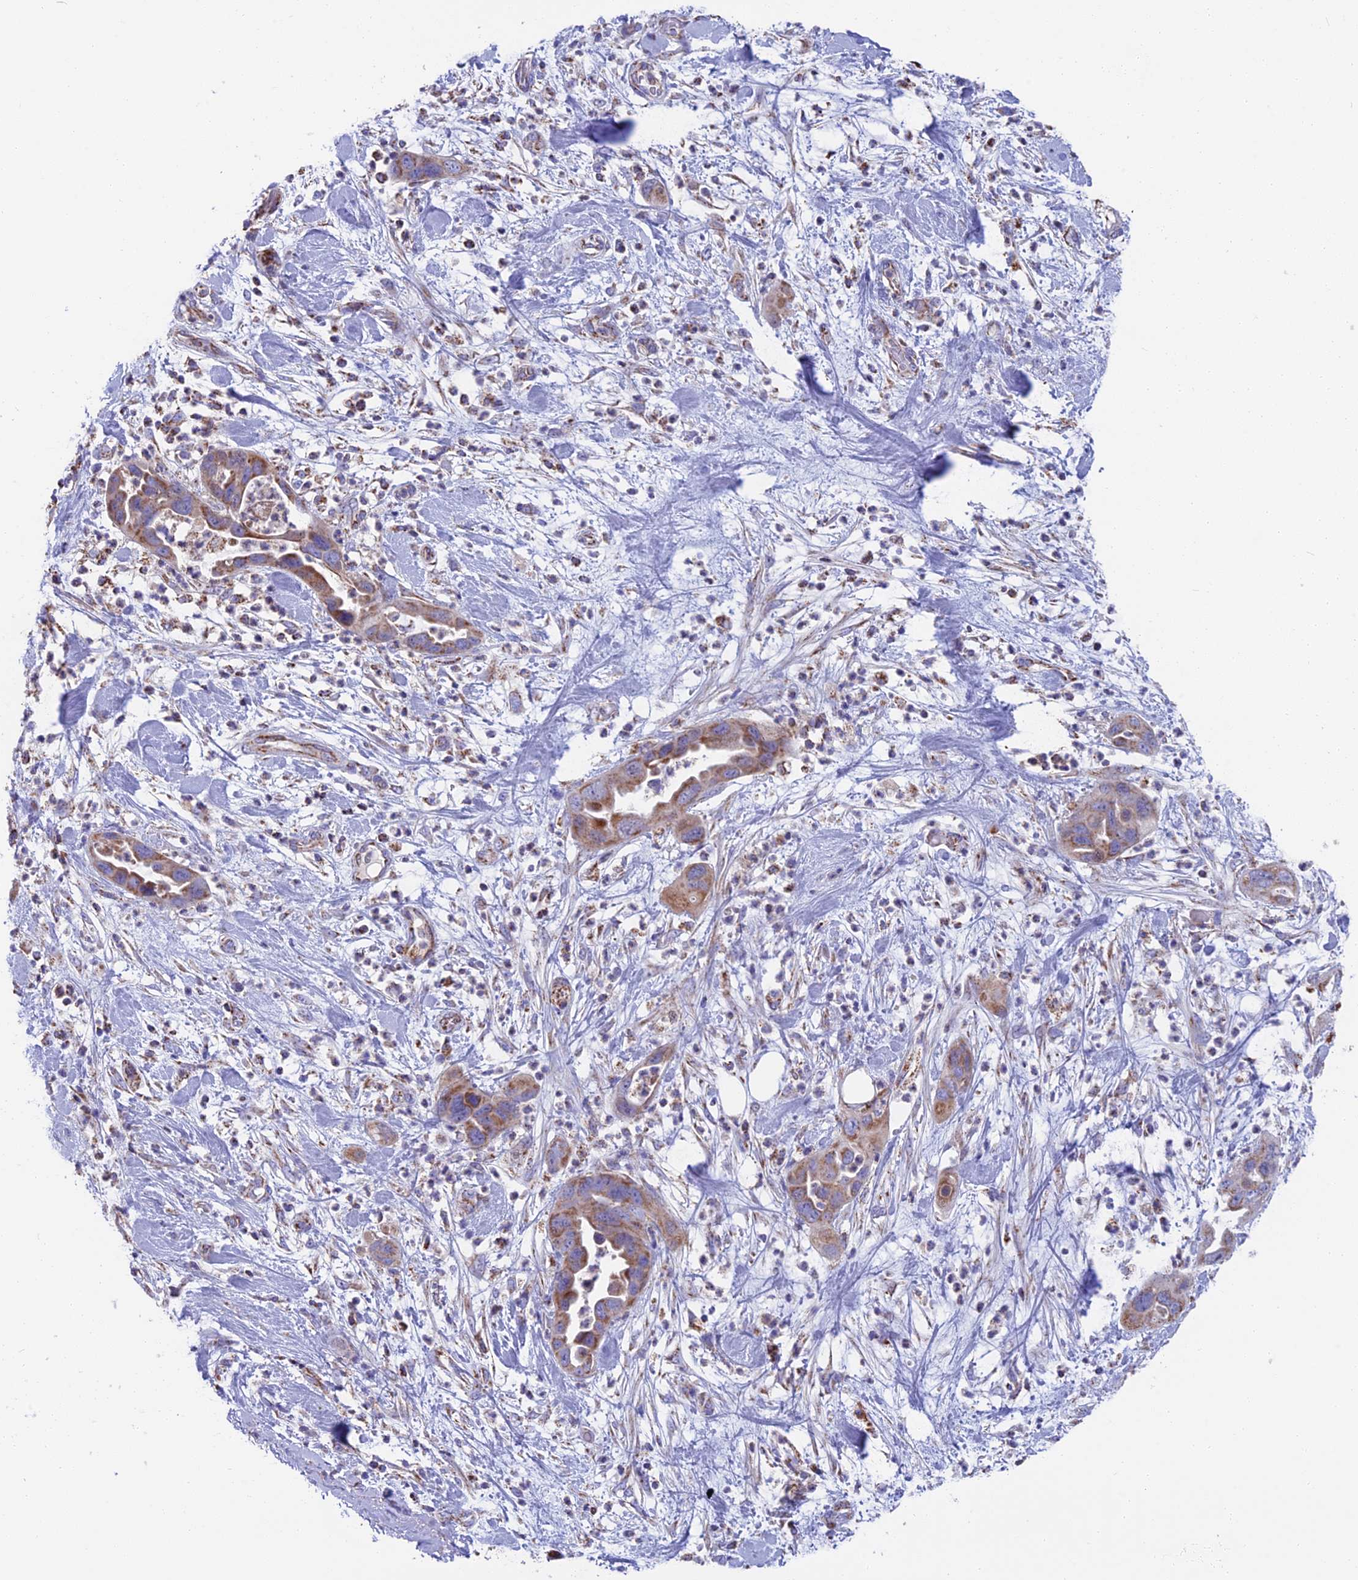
{"staining": {"intensity": "moderate", "quantity": ">75%", "location": "cytoplasmic/membranous"}, "tissue": "pancreatic cancer", "cell_type": "Tumor cells", "image_type": "cancer", "snomed": [{"axis": "morphology", "description": "Adenocarcinoma, NOS"}, {"axis": "topography", "description": "Pancreas"}], "caption": "Tumor cells demonstrate moderate cytoplasmic/membranous expression in about >75% of cells in pancreatic cancer.", "gene": "CS", "patient": {"sex": "female", "age": 71}}